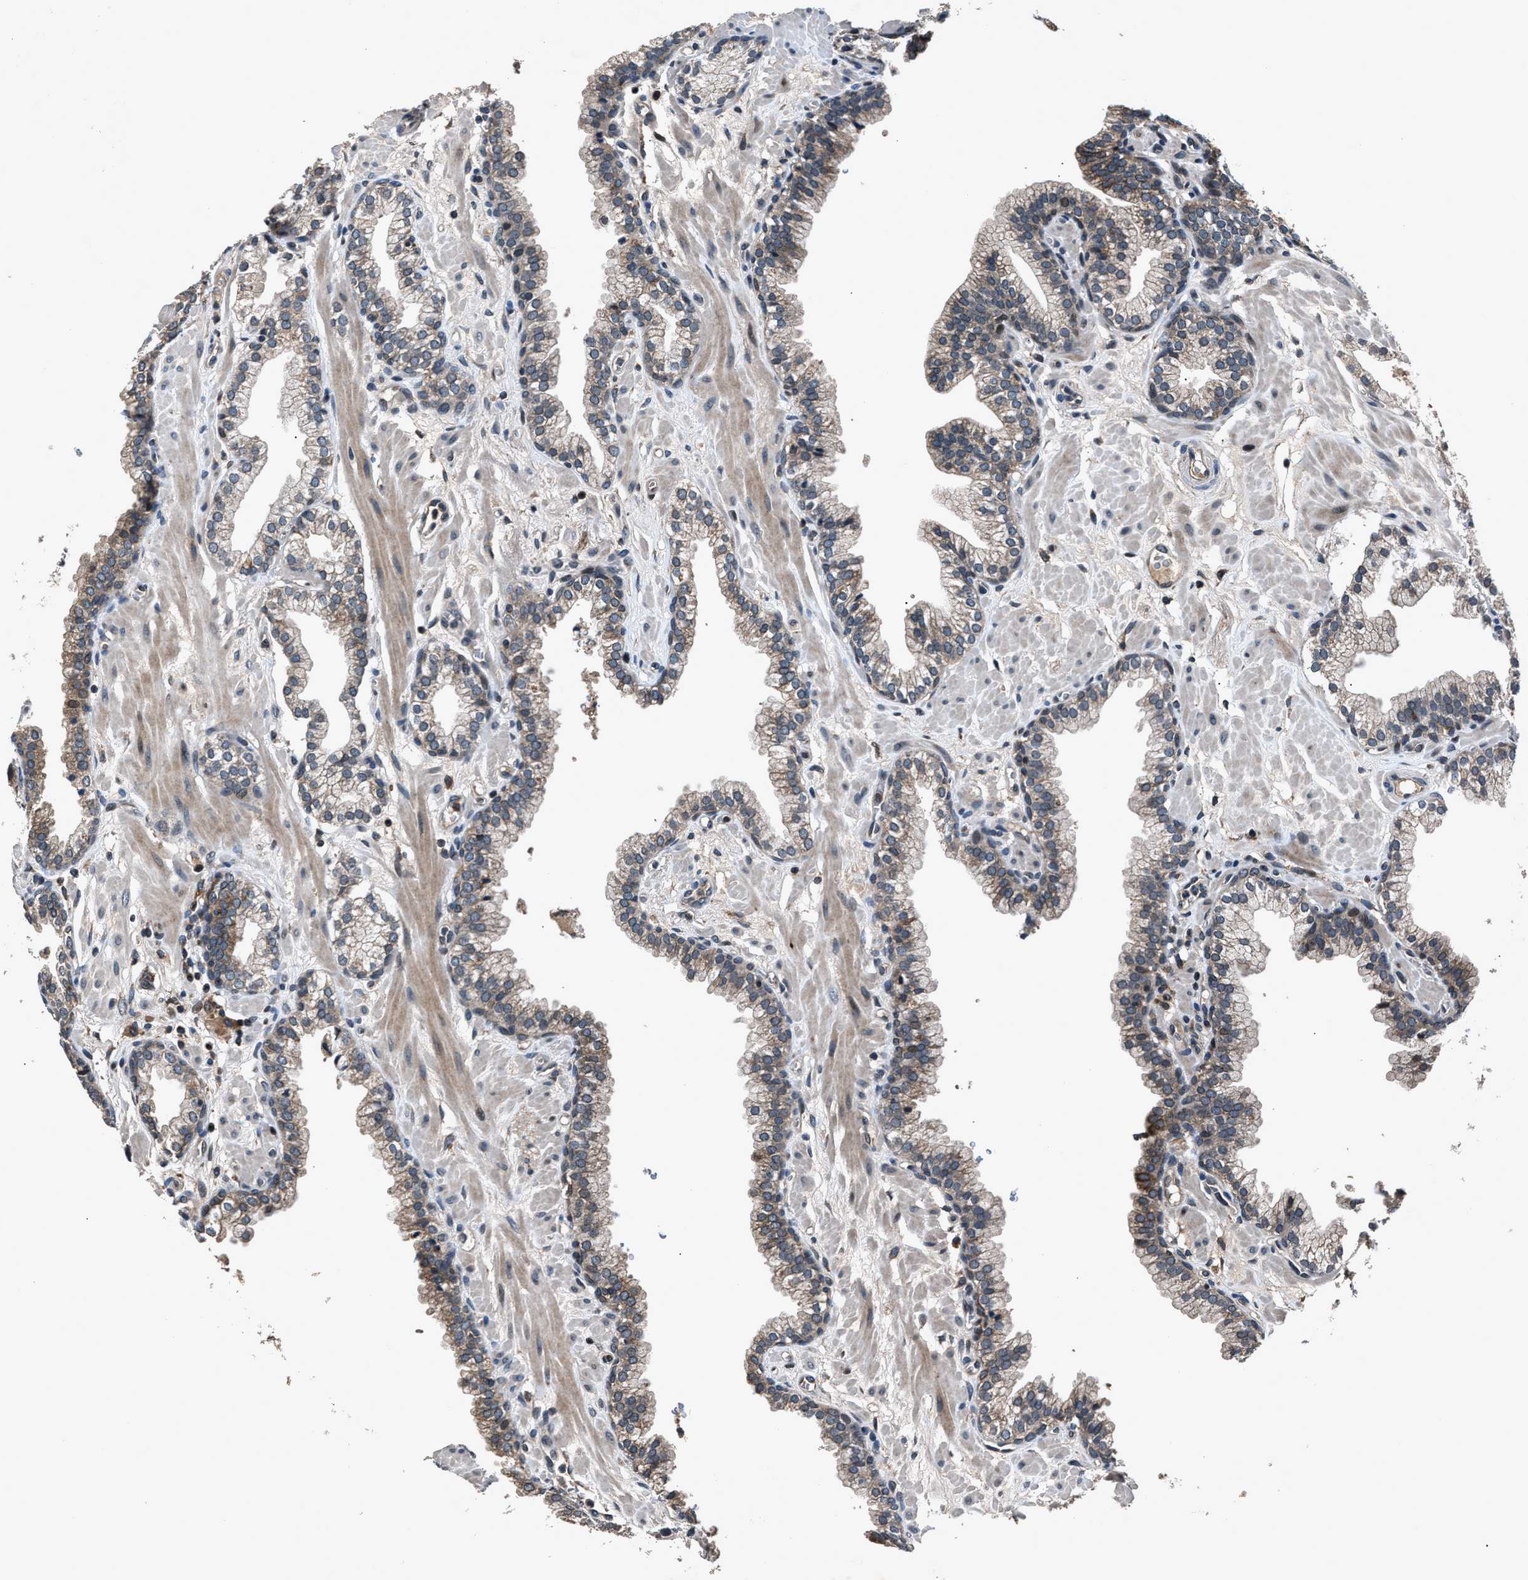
{"staining": {"intensity": "weak", "quantity": "25%-75%", "location": "cytoplasmic/membranous"}, "tissue": "prostate", "cell_type": "Glandular cells", "image_type": "normal", "snomed": [{"axis": "morphology", "description": "Normal tissue, NOS"}, {"axis": "morphology", "description": "Urothelial carcinoma, Low grade"}, {"axis": "topography", "description": "Urinary bladder"}, {"axis": "topography", "description": "Prostate"}], "caption": "IHC of normal prostate reveals low levels of weak cytoplasmic/membranous expression in about 25%-75% of glandular cells. The protein of interest is shown in brown color, while the nuclei are stained blue.", "gene": "TNRC18", "patient": {"sex": "male", "age": 60}}